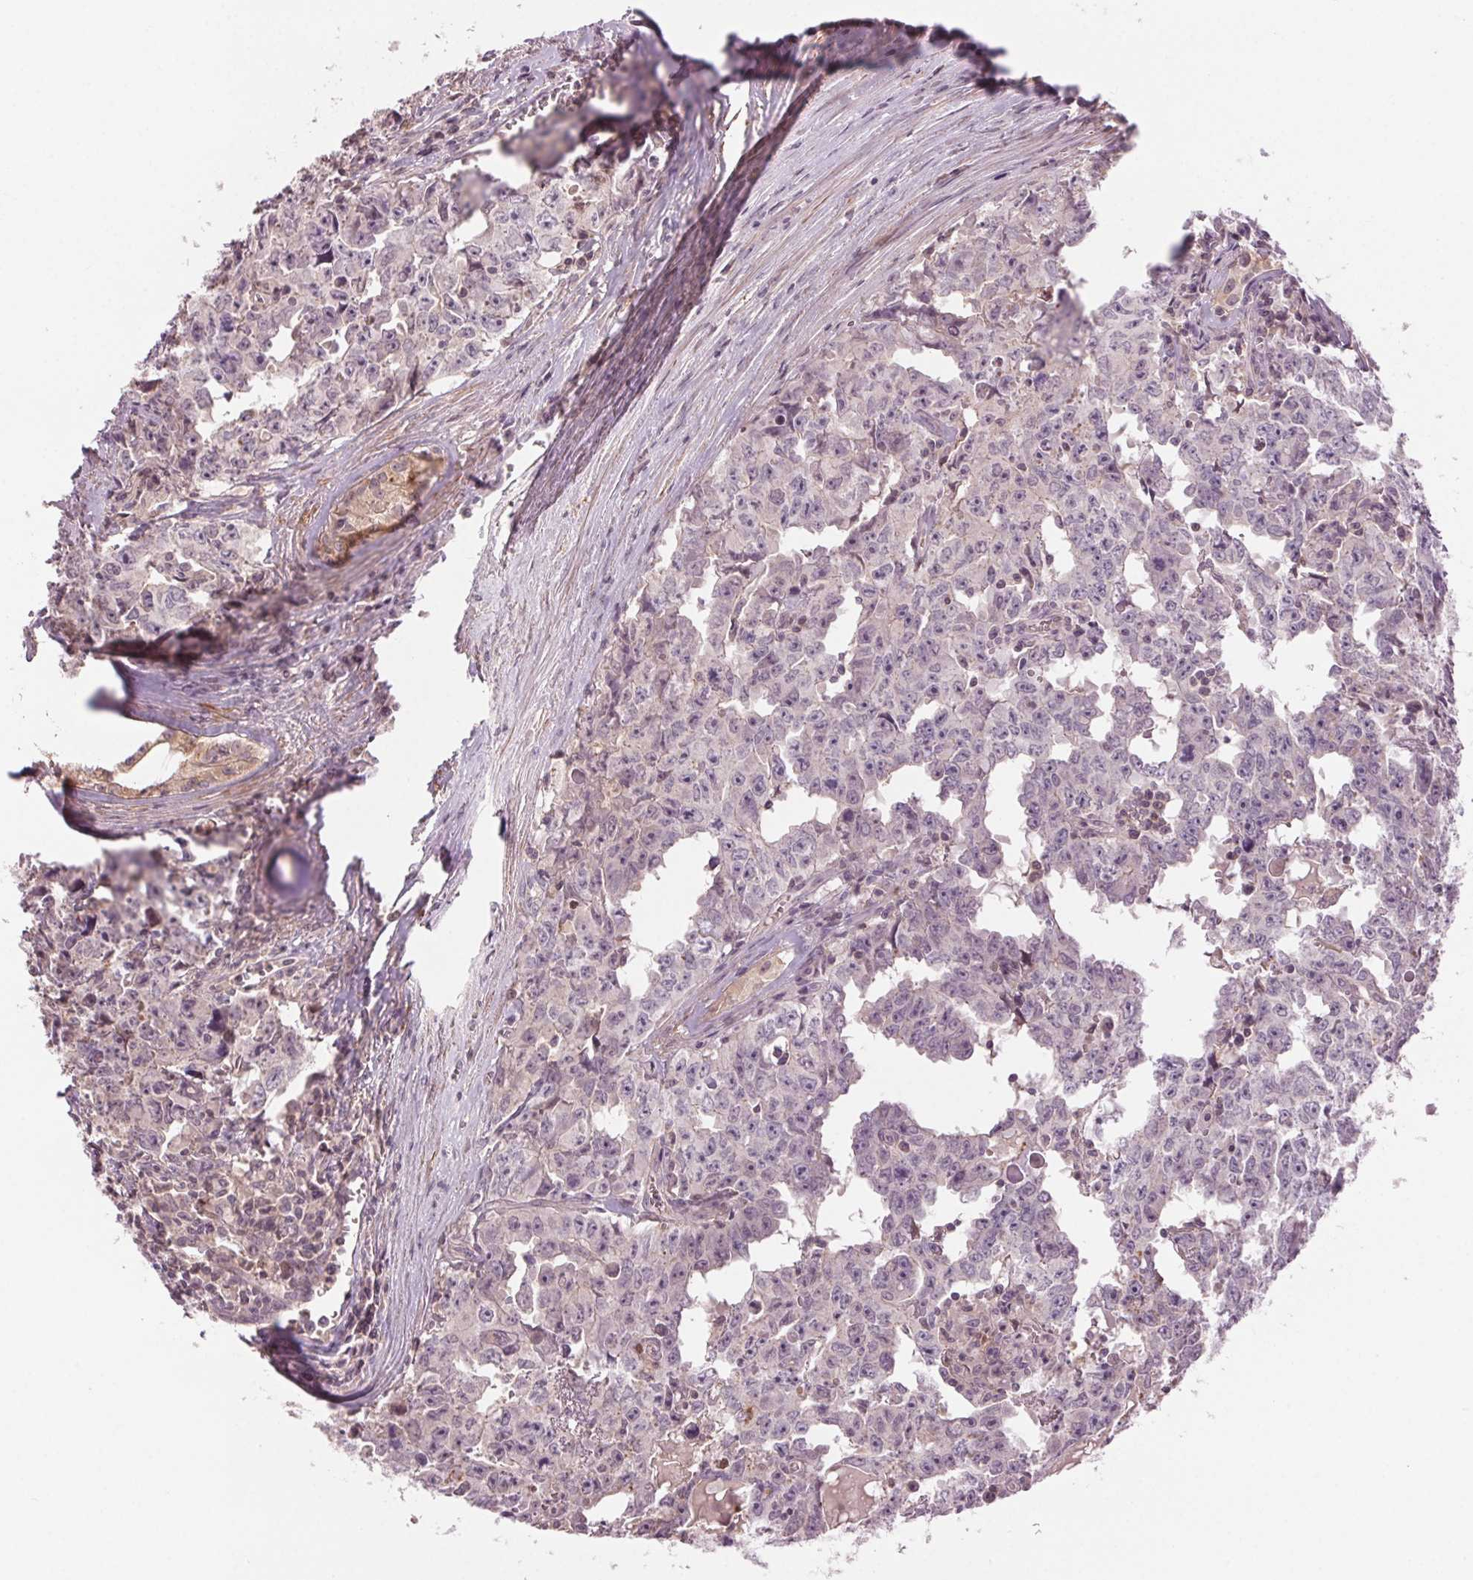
{"staining": {"intensity": "negative", "quantity": "none", "location": "none"}, "tissue": "testis cancer", "cell_type": "Tumor cells", "image_type": "cancer", "snomed": [{"axis": "morphology", "description": "Carcinoma, Embryonal, NOS"}, {"axis": "topography", "description": "Testis"}], "caption": "The IHC histopathology image has no significant staining in tumor cells of testis cancer tissue.", "gene": "HHLA2", "patient": {"sex": "male", "age": 22}}